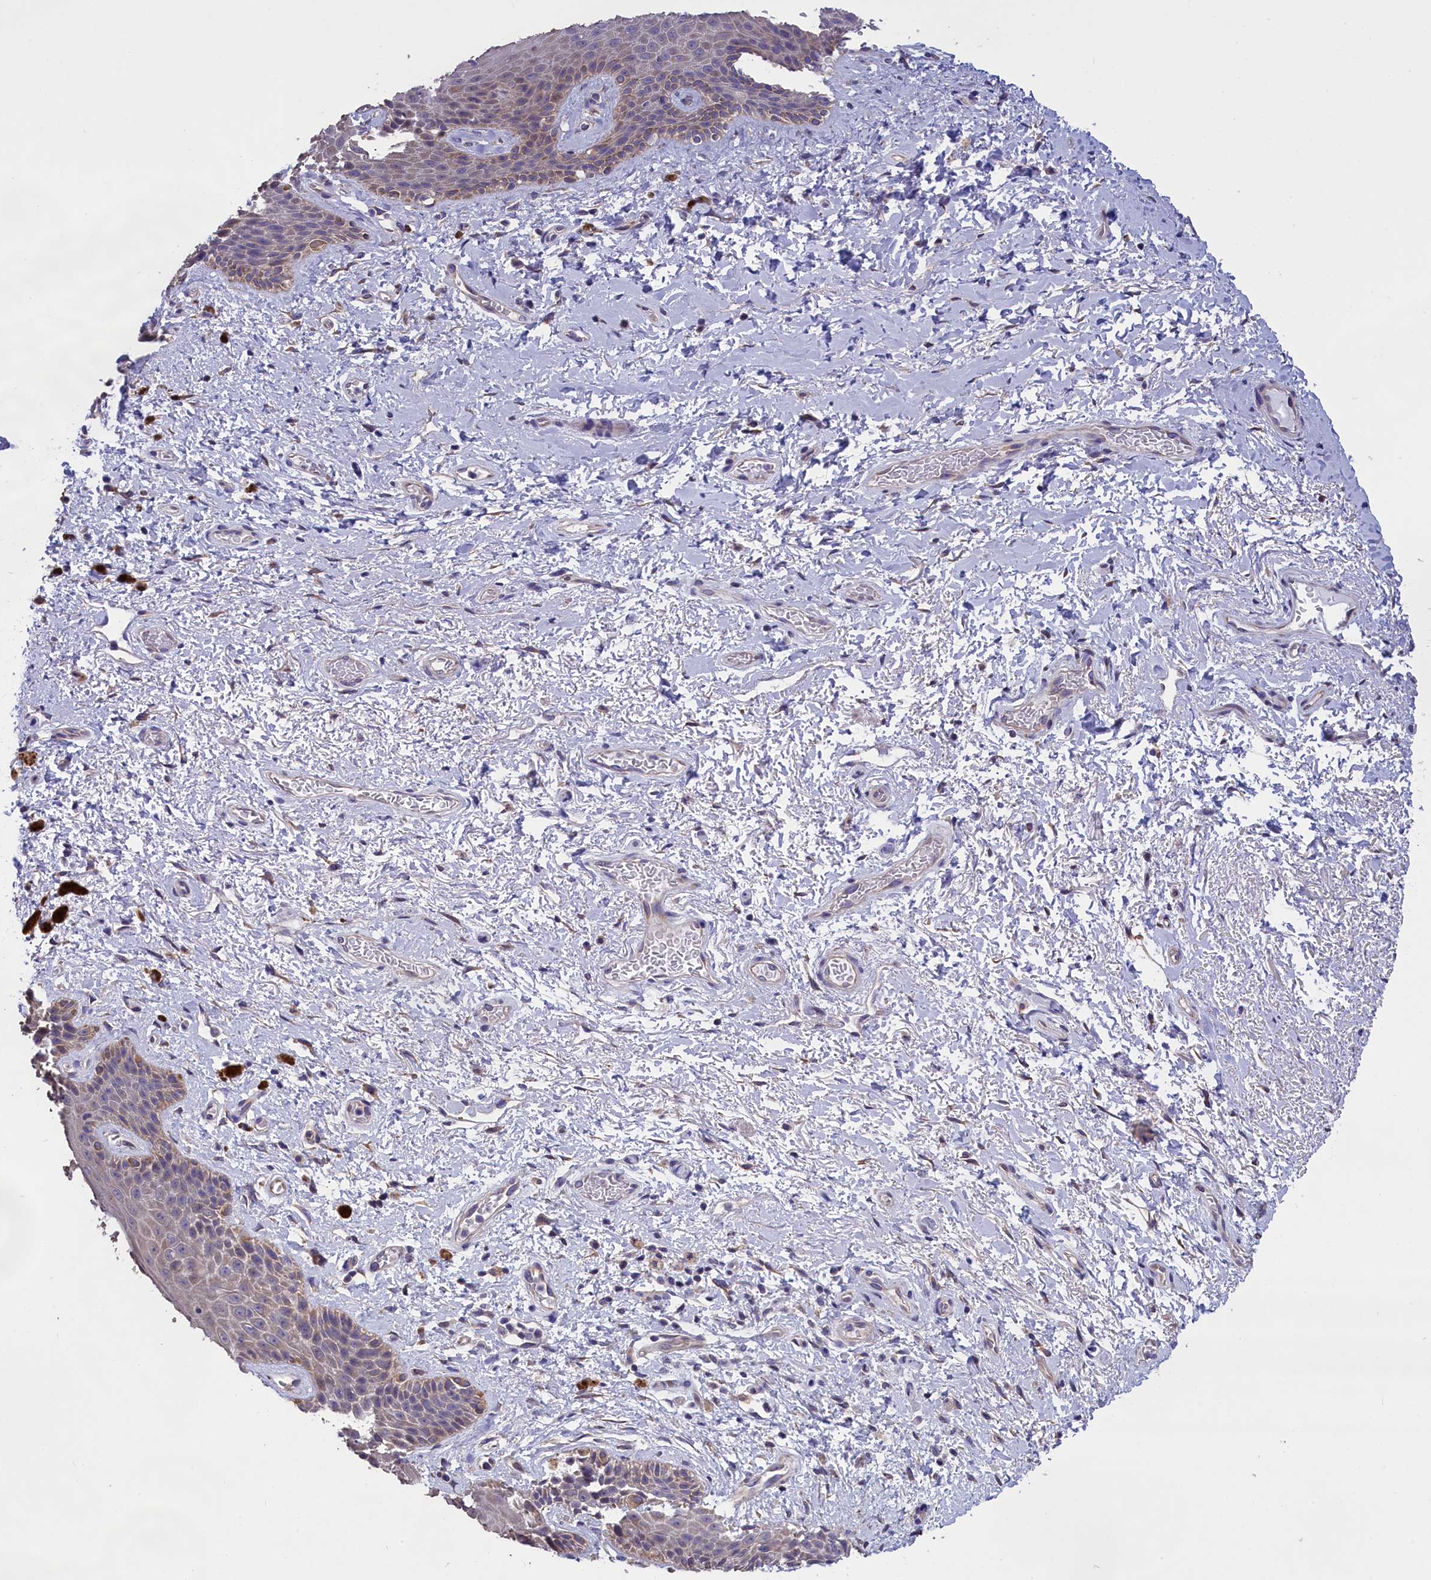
{"staining": {"intensity": "moderate", "quantity": "<25%", "location": "cytoplasmic/membranous"}, "tissue": "skin", "cell_type": "Epidermal cells", "image_type": "normal", "snomed": [{"axis": "morphology", "description": "Normal tissue, NOS"}, {"axis": "topography", "description": "Anal"}], "caption": "Protein expression analysis of normal skin shows moderate cytoplasmic/membranous staining in about <25% of epidermal cells. Nuclei are stained in blue.", "gene": "CYP2U1", "patient": {"sex": "female", "age": 46}}